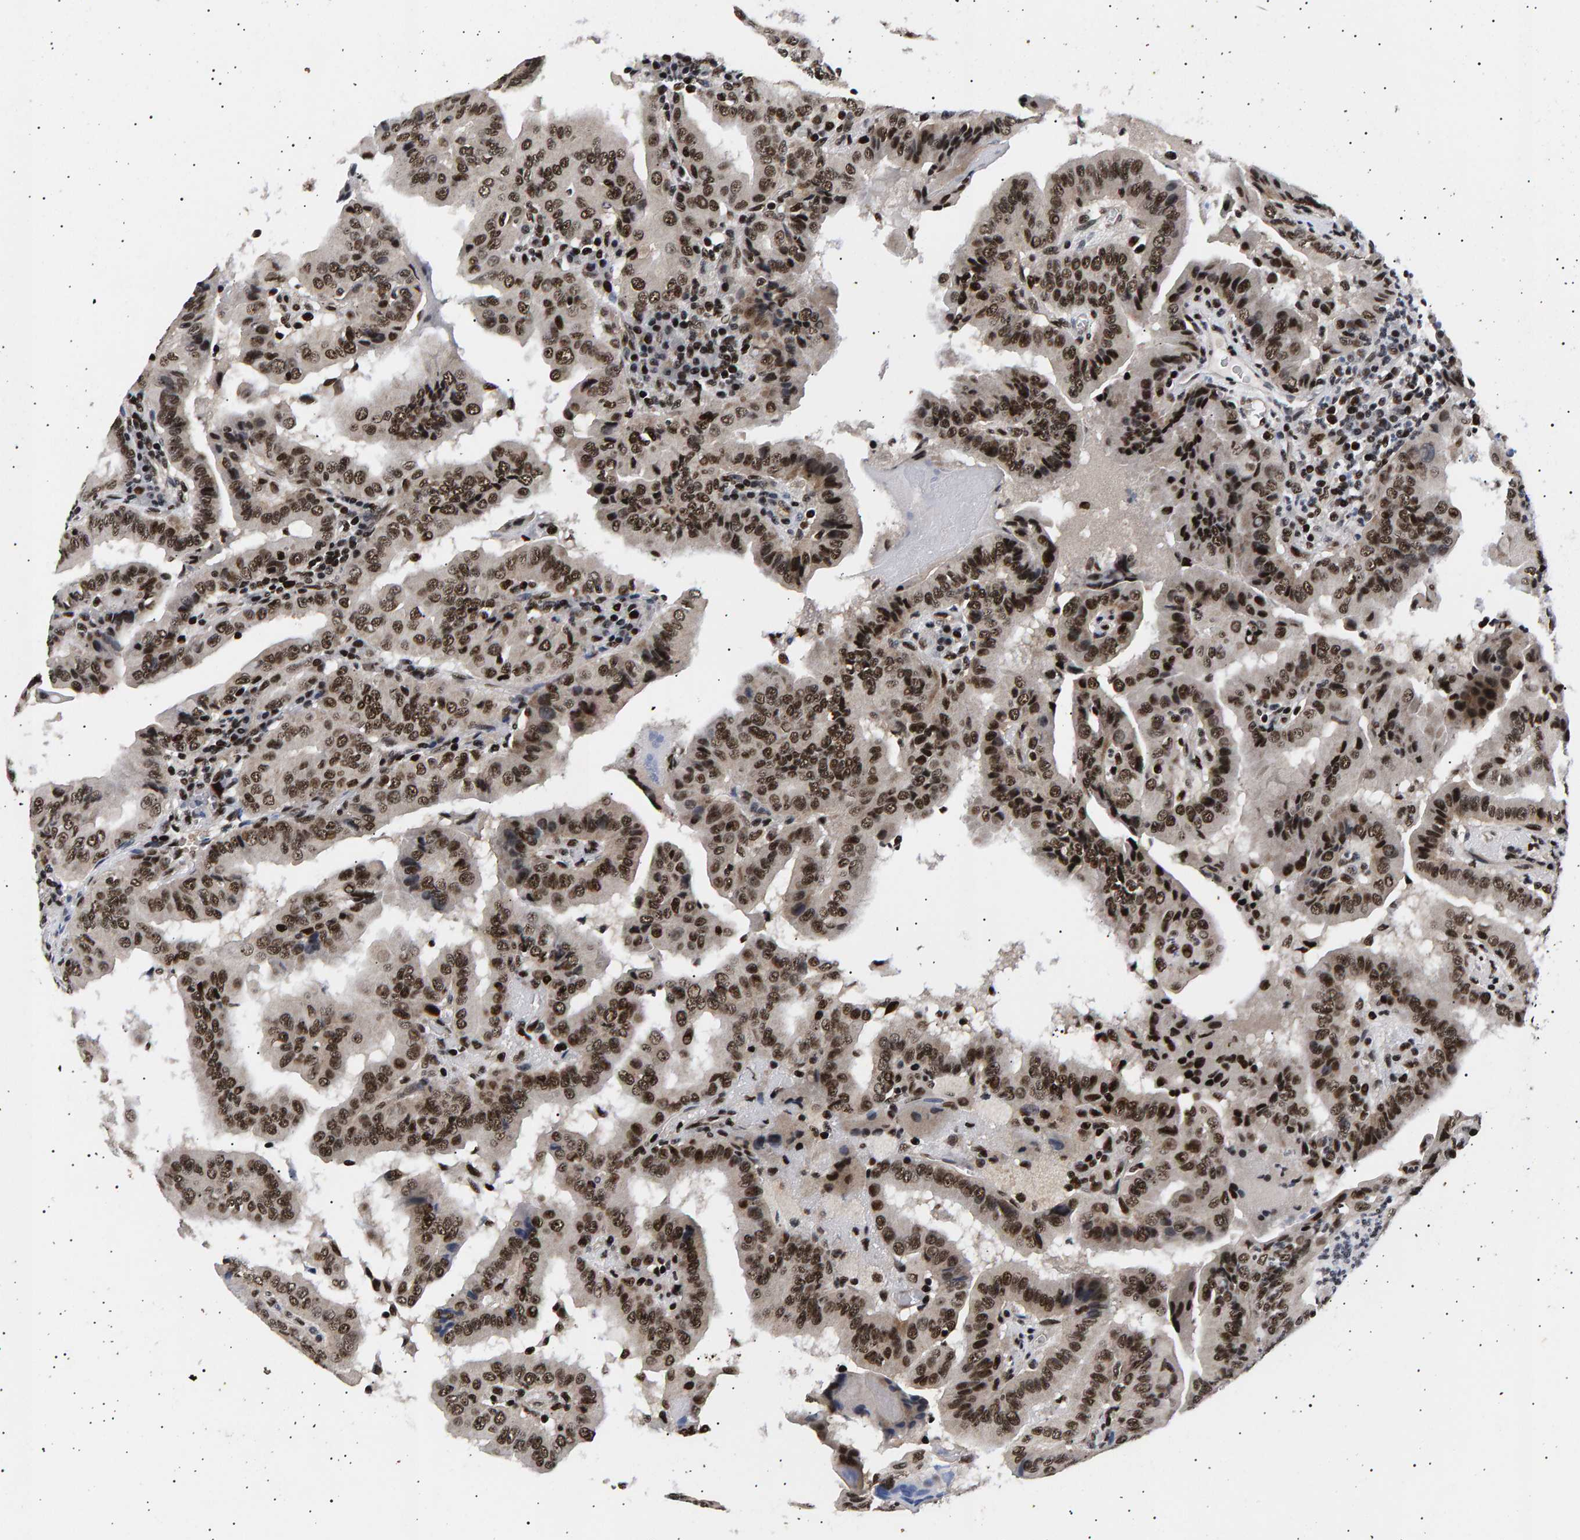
{"staining": {"intensity": "strong", "quantity": ">75%", "location": "nuclear"}, "tissue": "thyroid cancer", "cell_type": "Tumor cells", "image_type": "cancer", "snomed": [{"axis": "morphology", "description": "Papillary adenocarcinoma, NOS"}, {"axis": "topography", "description": "Thyroid gland"}], "caption": "Protein analysis of thyroid cancer (papillary adenocarcinoma) tissue exhibits strong nuclear positivity in about >75% of tumor cells.", "gene": "ANKRD40", "patient": {"sex": "male", "age": 33}}